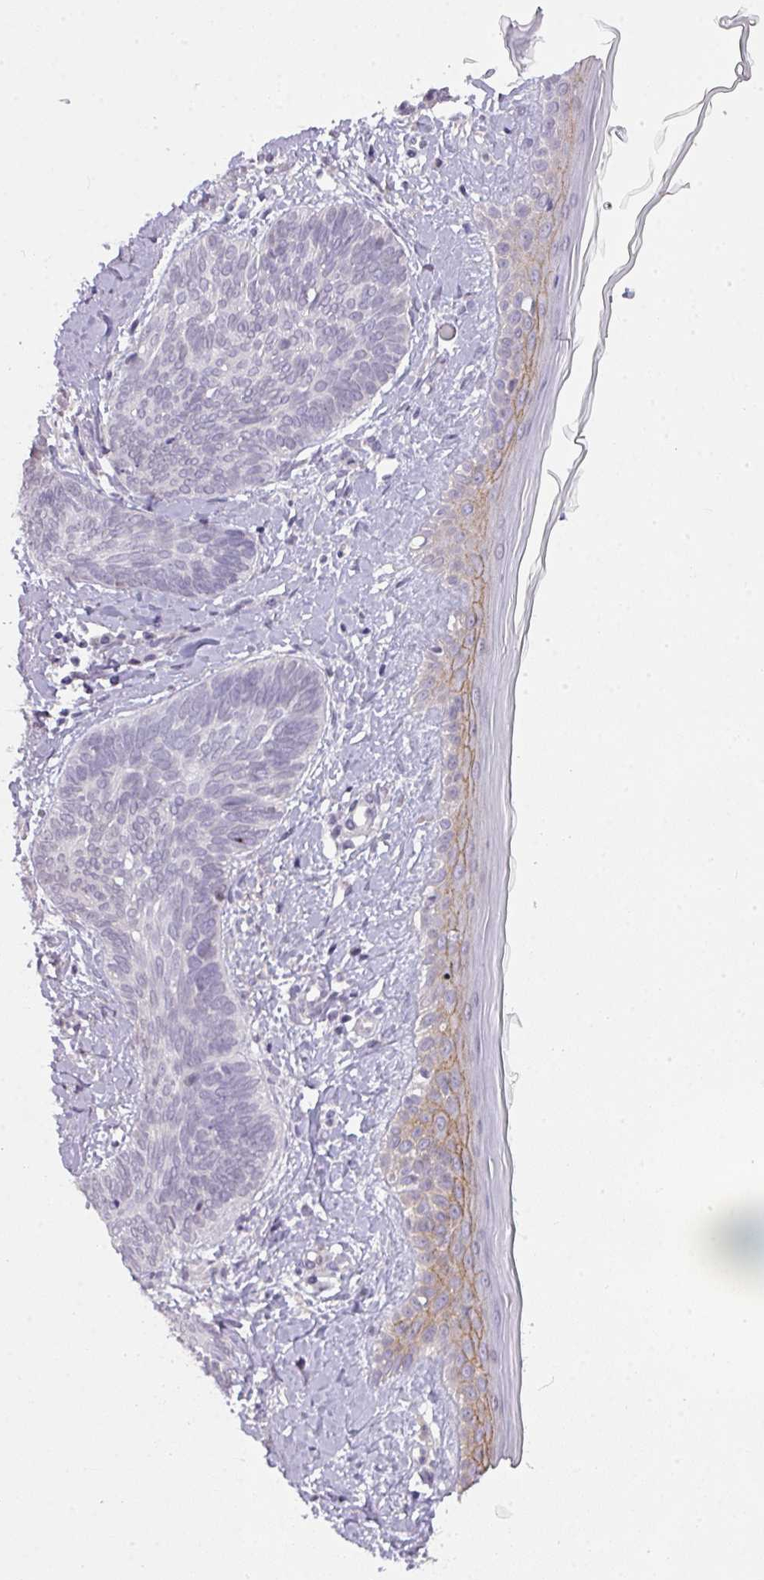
{"staining": {"intensity": "negative", "quantity": "none", "location": "none"}, "tissue": "skin cancer", "cell_type": "Tumor cells", "image_type": "cancer", "snomed": [{"axis": "morphology", "description": "Basal cell carcinoma"}, {"axis": "topography", "description": "Skin"}], "caption": "The image displays no significant staining in tumor cells of basal cell carcinoma (skin).", "gene": "ANKRD13B", "patient": {"sex": "female", "age": 81}}